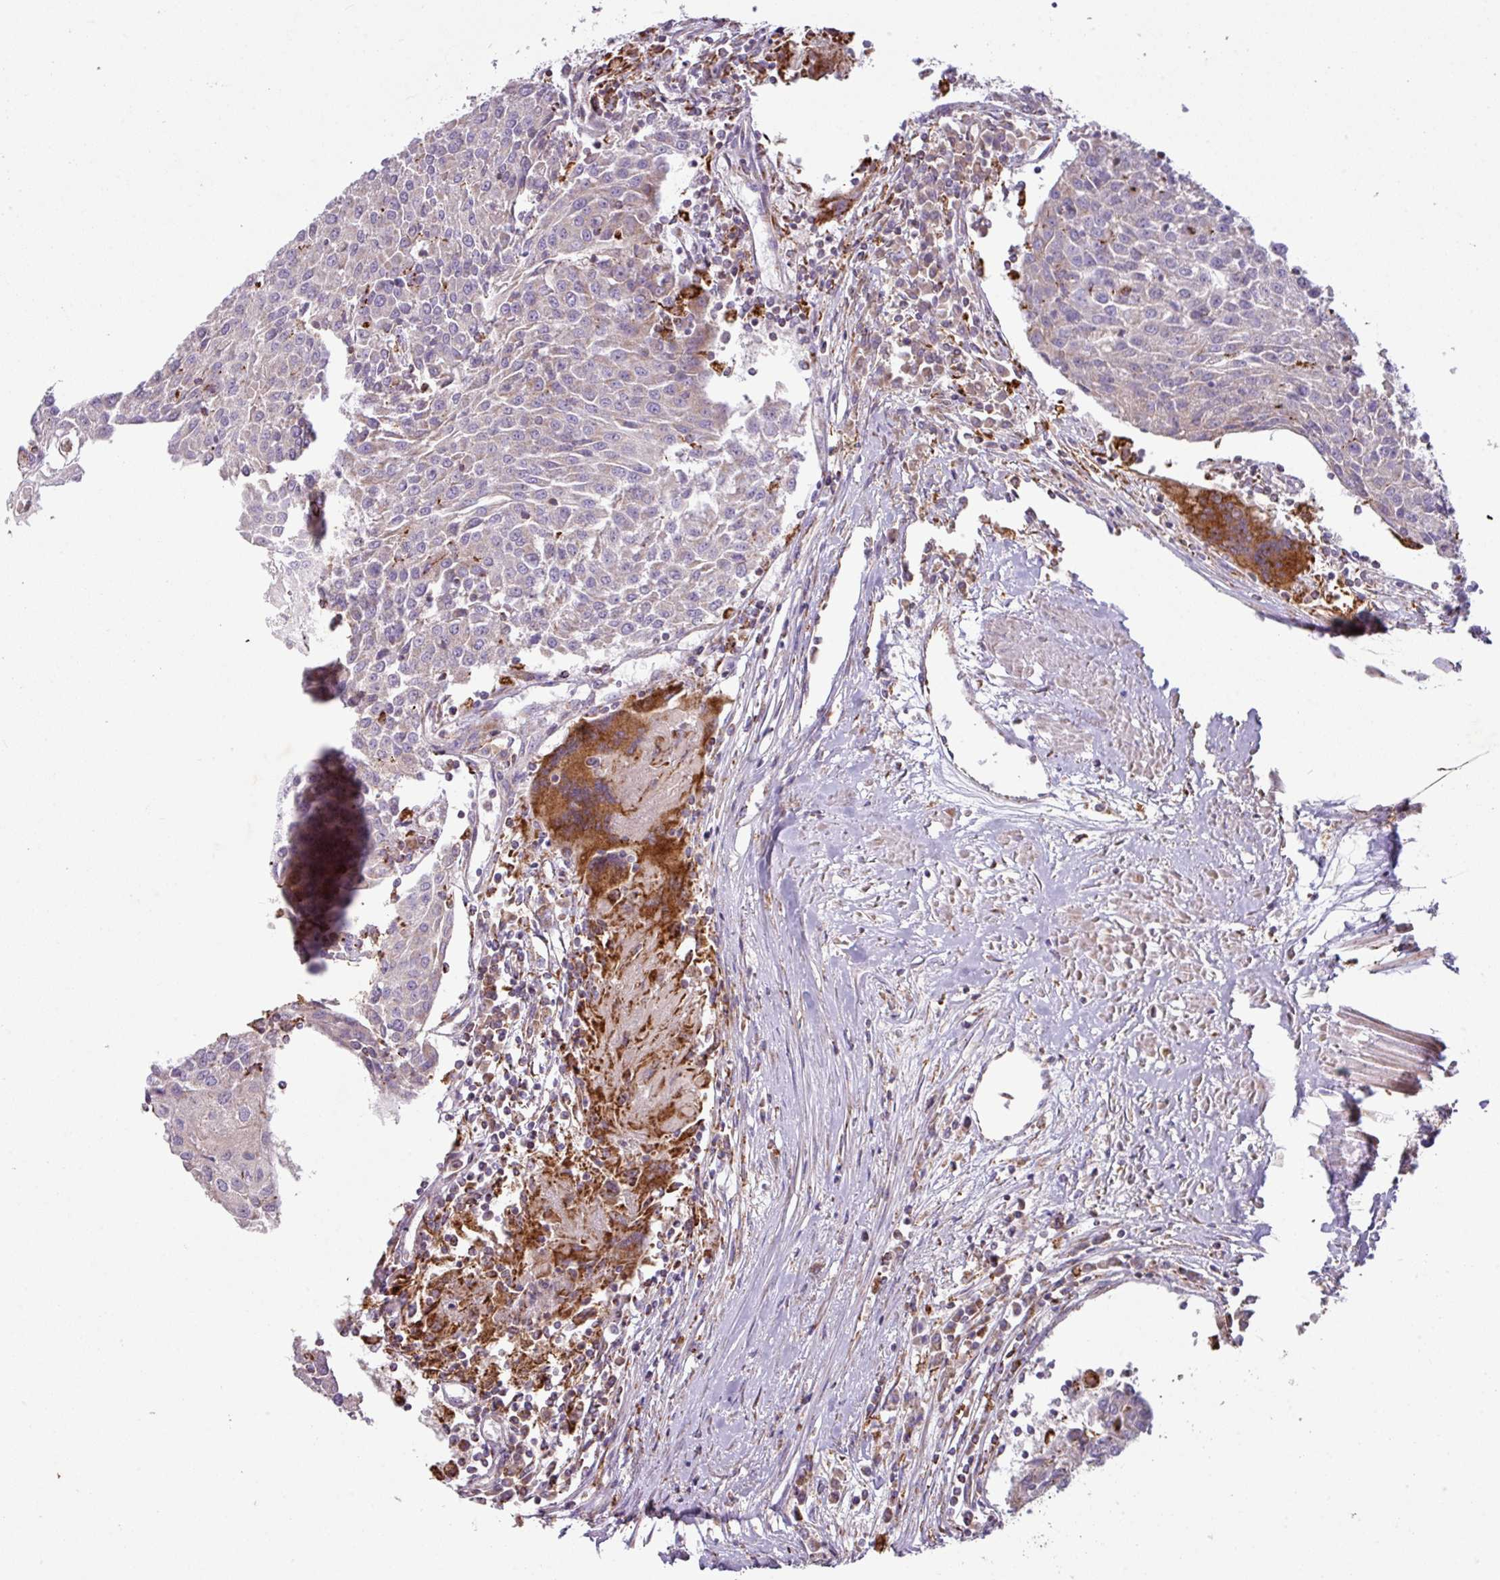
{"staining": {"intensity": "weak", "quantity": "<25%", "location": "cytoplasmic/membranous"}, "tissue": "urothelial cancer", "cell_type": "Tumor cells", "image_type": "cancer", "snomed": [{"axis": "morphology", "description": "Urothelial carcinoma, High grade"}, {"axis": "topography", "description": "Urinary bladder"}], "caption": "An IHC image of urothelial cancer is shown. There is no staining in tumor cells of urothelial cancer. (Immunohistochemistry (ihc), brightfield microscopy, high magnification).", "gene": "SQOR", "patient": {"sex": "female", "age": 85}}